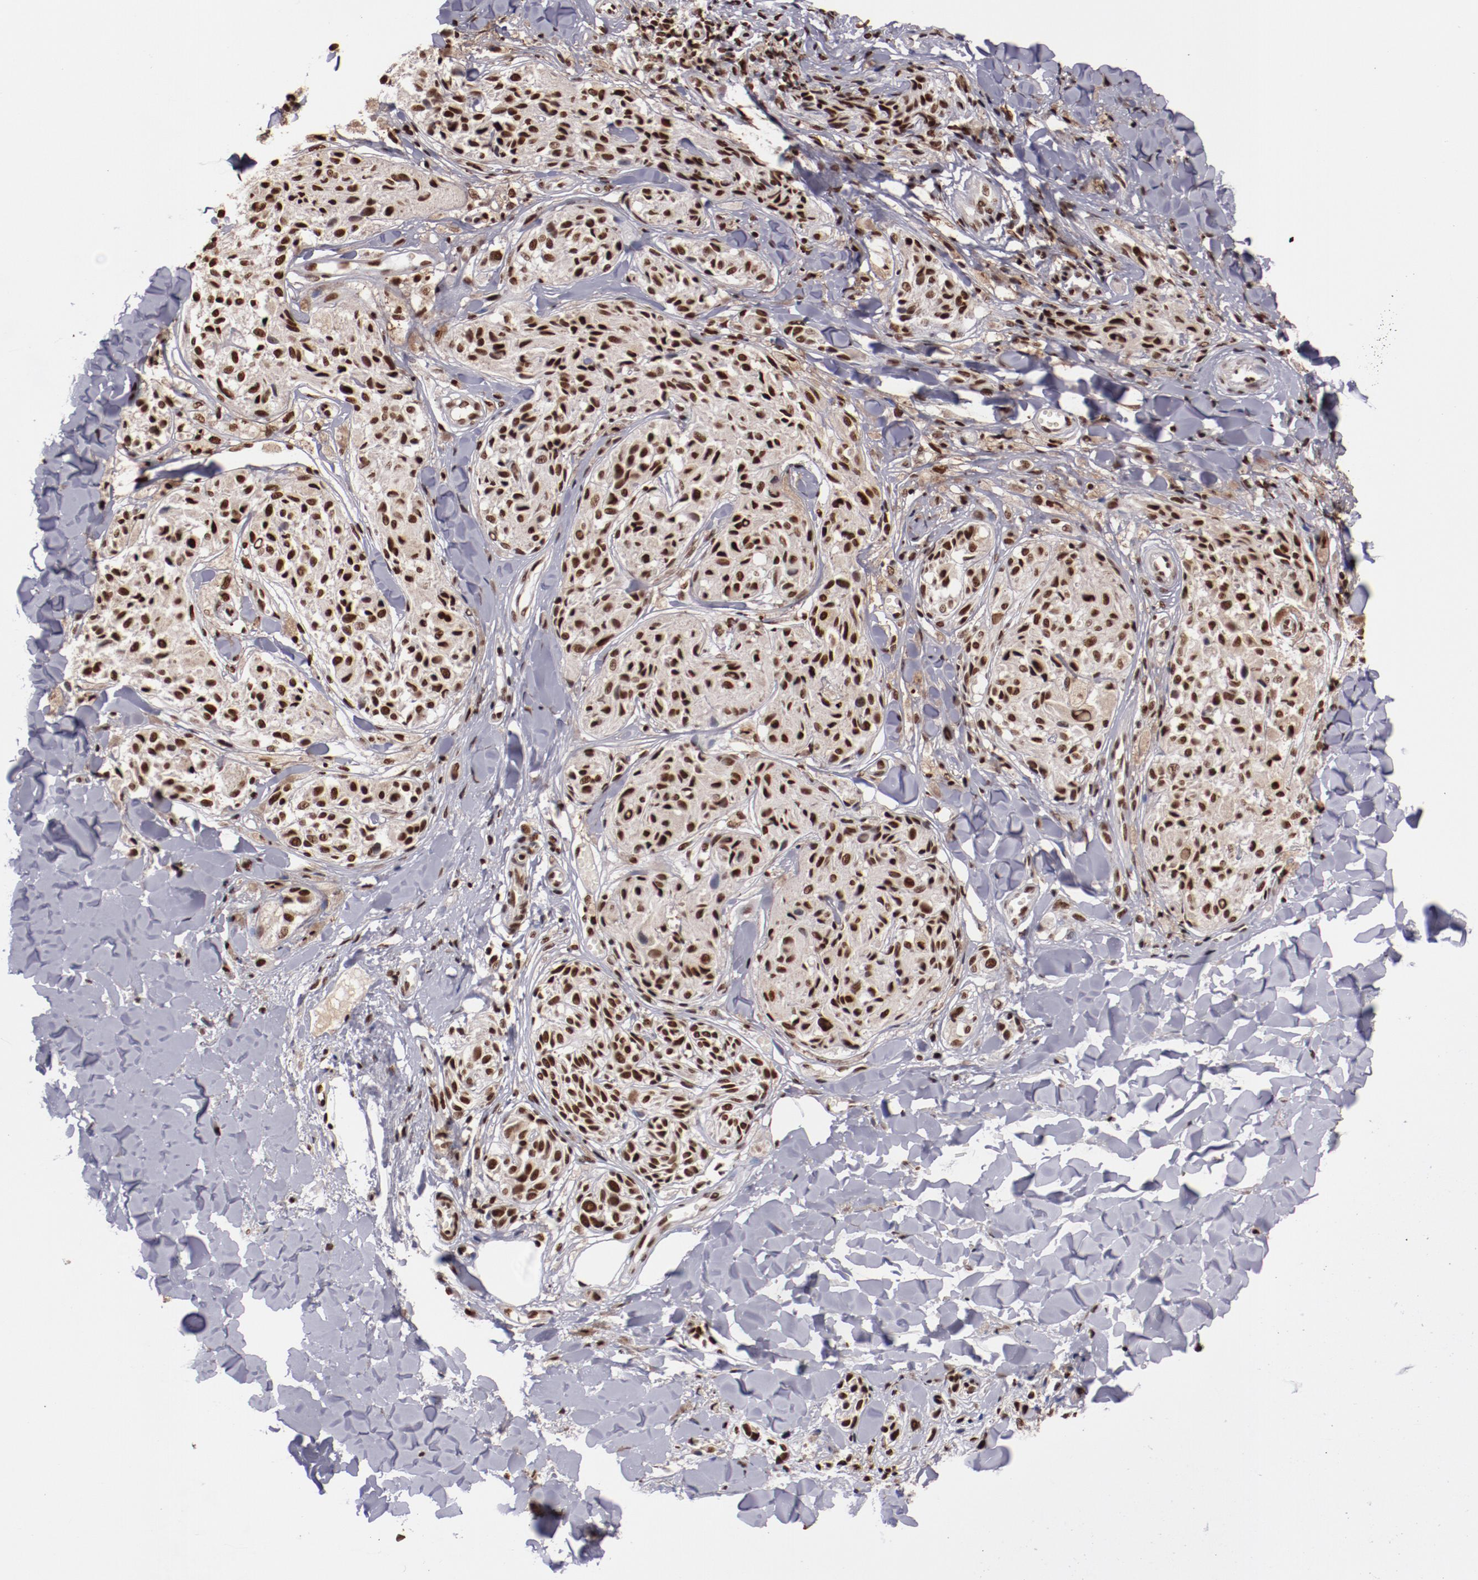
{"staining": {"intensity": "strong", "quantity": ">75%", "location": "nuclear"}, "tissue": "melanoma", "cell_type": "Tumor cells", "image_type": "cancer", "snomed": [{"axis": "morphology", "description": "Malignant melanoma, Metastatic site"}, {"axis": "topography", "description": "Skin"}], "caption": "Brown immunohistochemical staining in human melanoma reveals strong nuclear expression in about >75% of tumor cells.", "gene": "STAG2", "patient": {"sex": "female", "age": 66}}